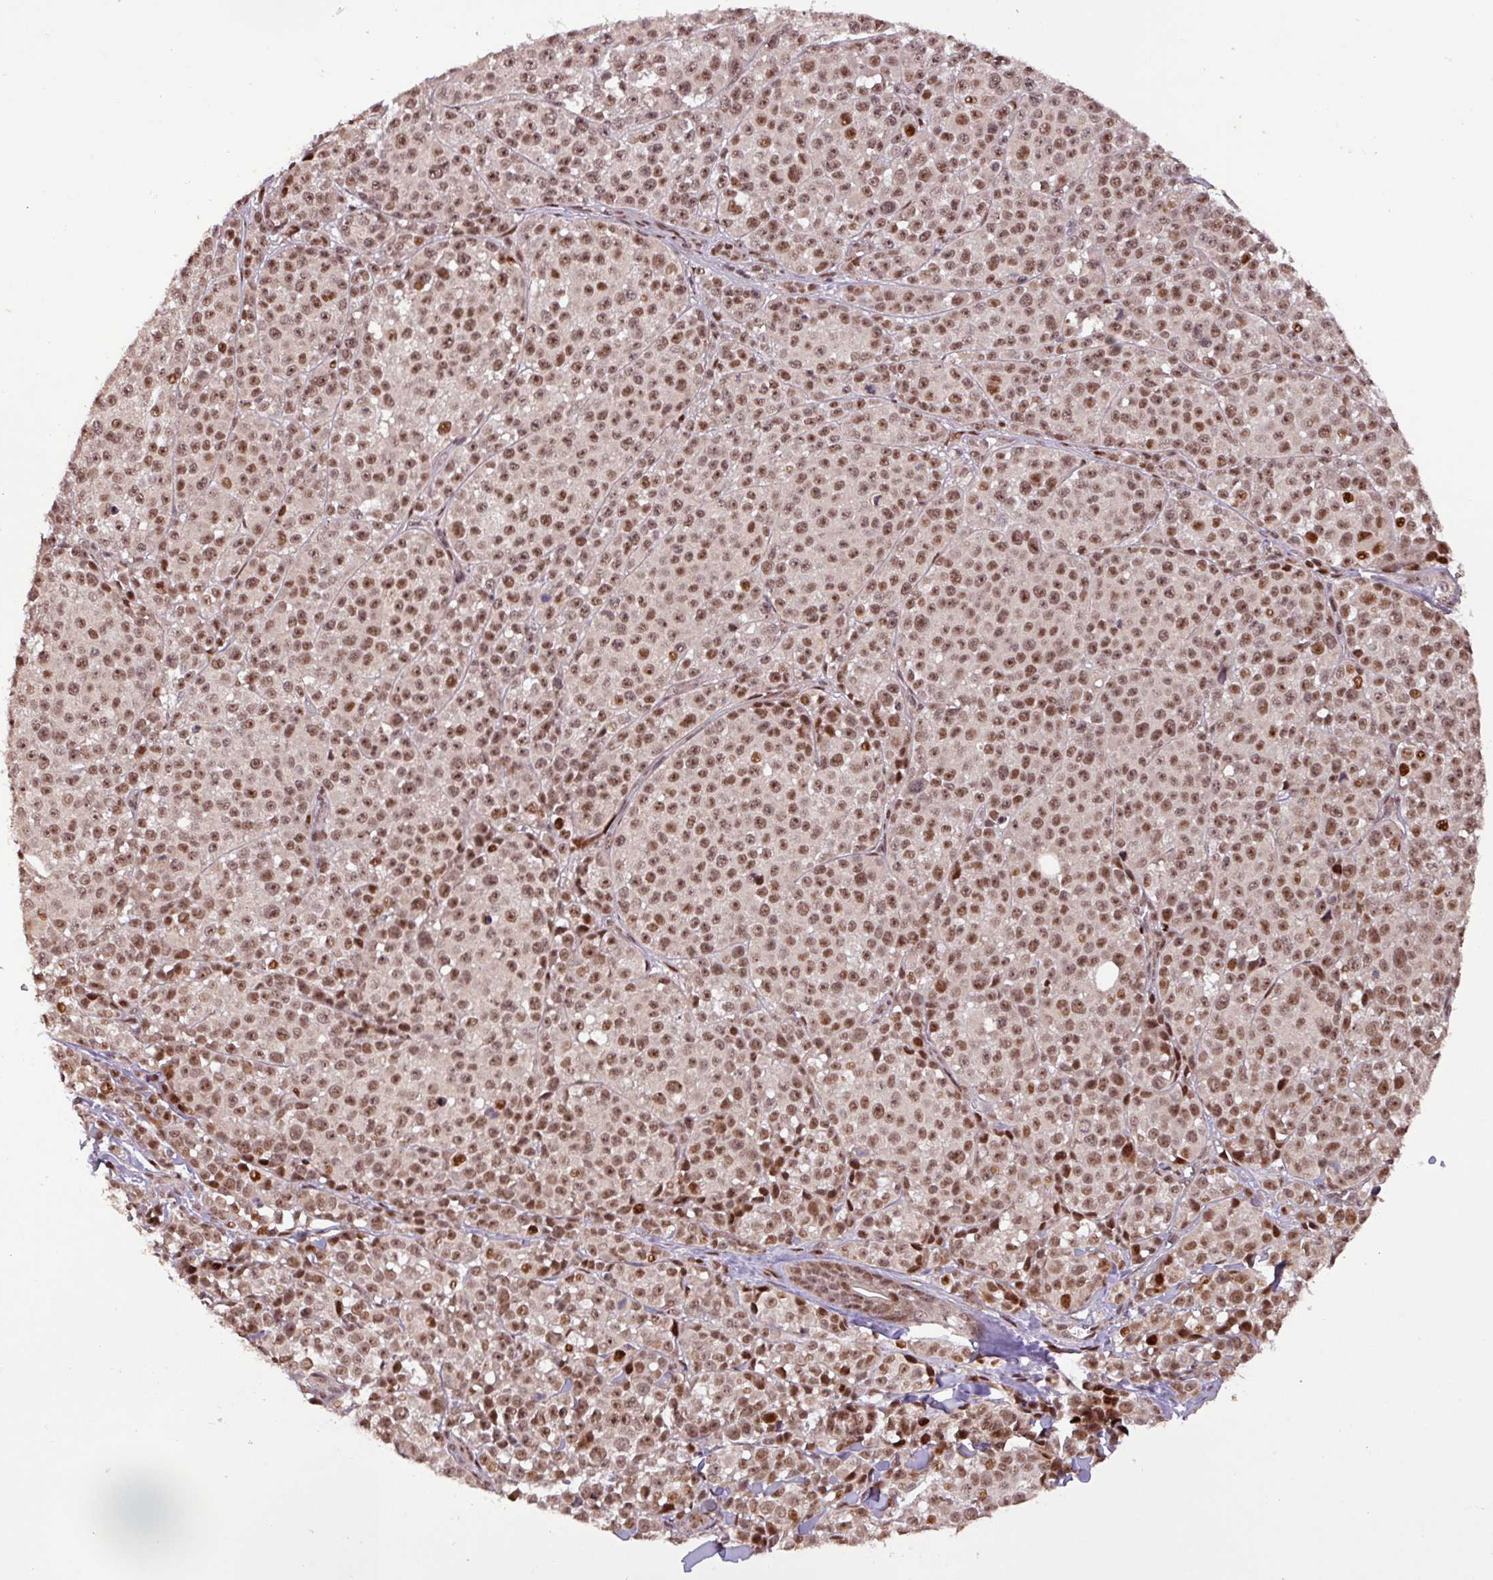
{"staining": {"intensity": "moderate", "quantity": ">75%", "location": "nuclear"}, "tissue": "melanoma", "cell_type": "Tumor cells", "image_type": "cancer", "snomed": [{"axis": "morphology", "description": "Malignant melanoma, NOS"}, {"axis": "topography", "description": "Skin"}], "caption": "Protein staining of melanoma tissue reveals moderate nuclear positivity in approximately >75% of tumor cells.", "gene": "SLC22A24", "patient": {"sex": "female", "age": 35}}